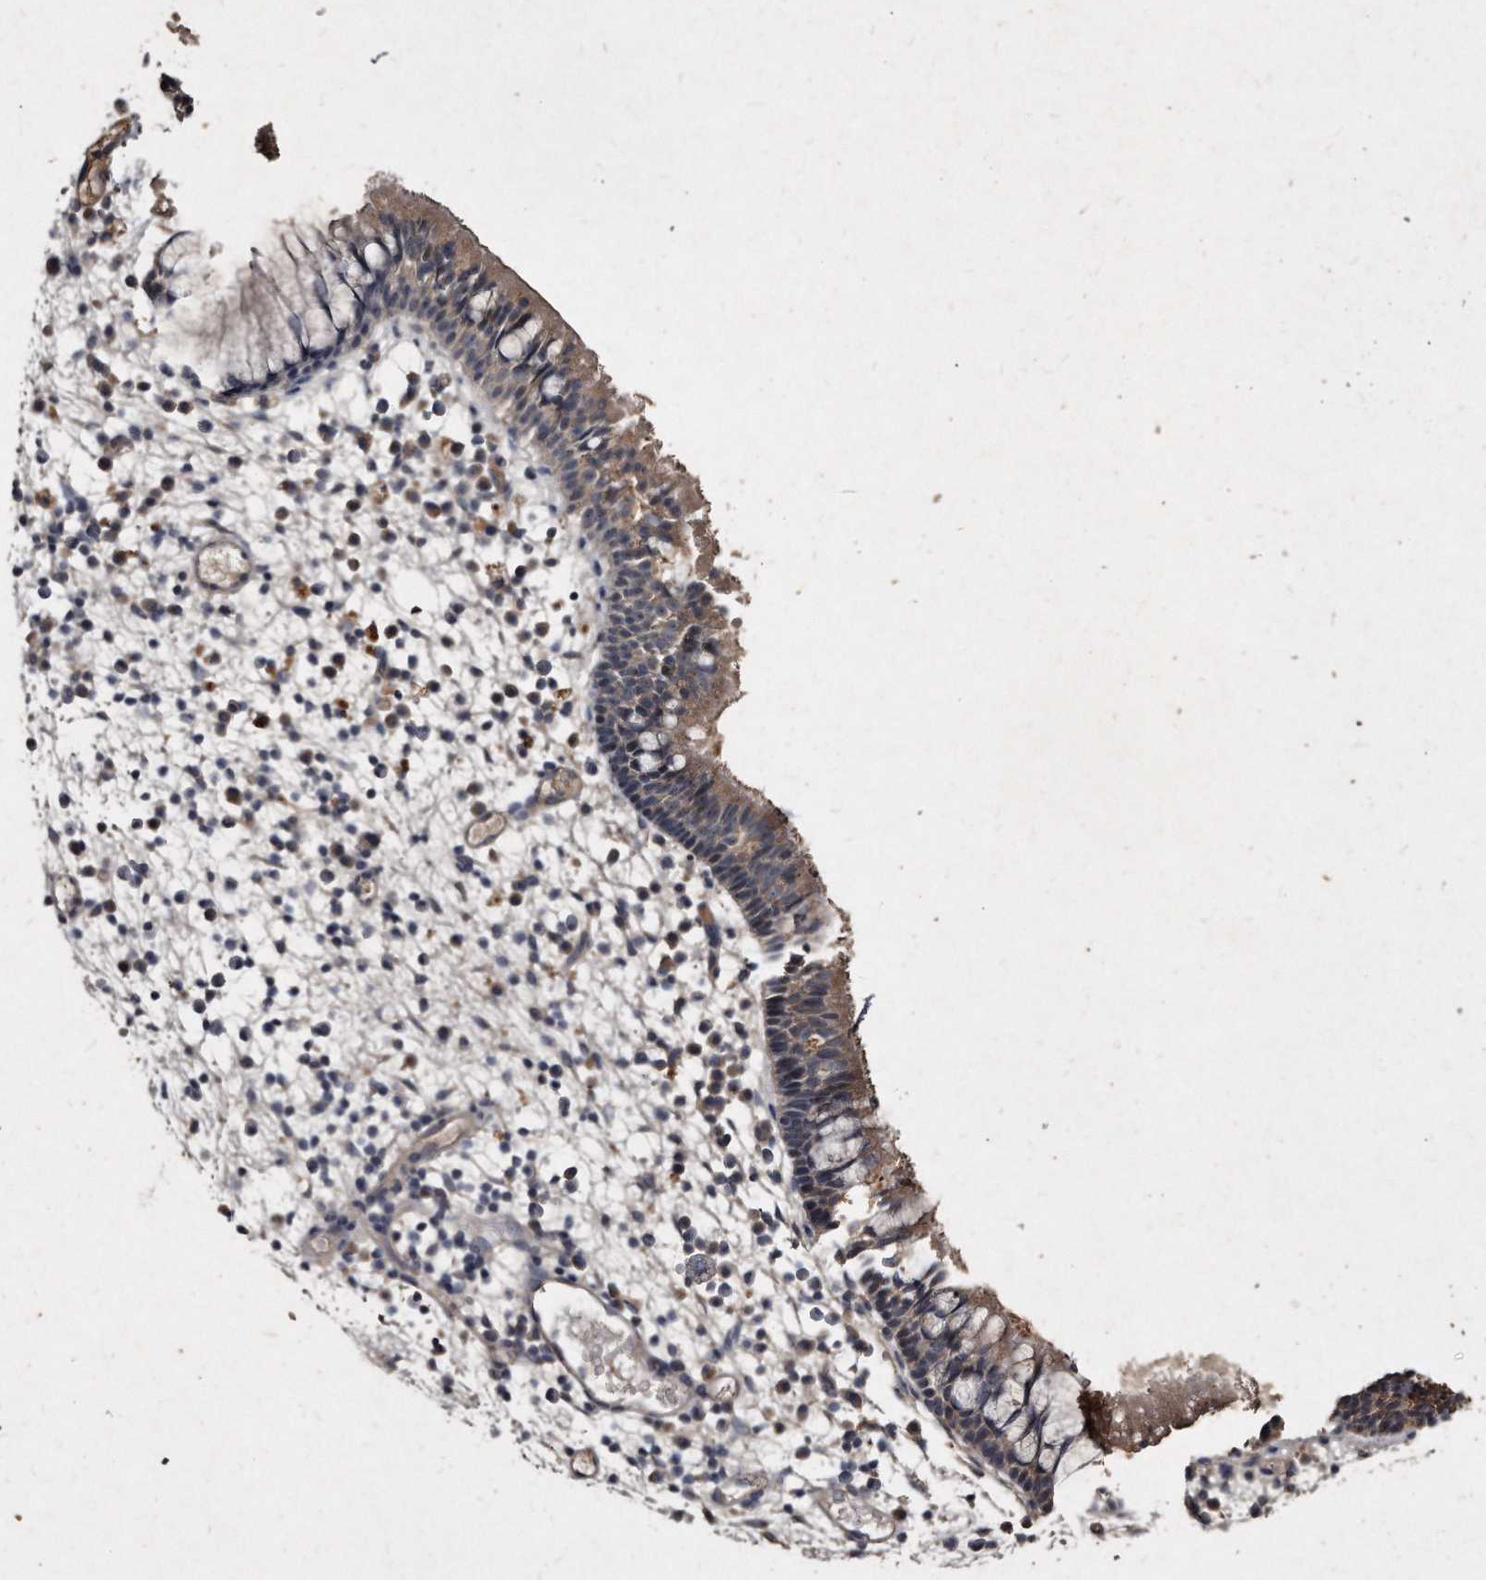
{"staining": {"intensity": "moderate", "quantity": "25%-75%", "location": "cytoplasmic/membranous"}, "tissue": "nasopharynx", "cell_type": "Respiratory epithelial cells", "image_type": "normal", "snomed": [{"axis": "morphology", "description": "Normal tissue, NOS"}, {"axis": "morphology", "description": "Inflammation, NOS"}, {"axis": "morphology", "description": "Malignant melanoma, Metastatic site"}, {"axis": "topography", "description": "Nasopharynx"}], "caption": "Immunohistochemistry (IHC) (DAB (3,3'-diaminobenzidine)) staining of normal nasopharynx shows moderate cytoplasmic/membranous protein positivity in about 25%-75% of respiratory epithelial cells.", "gene": "KLHDC3", "patient": {"sex": "male", "age": 70}}